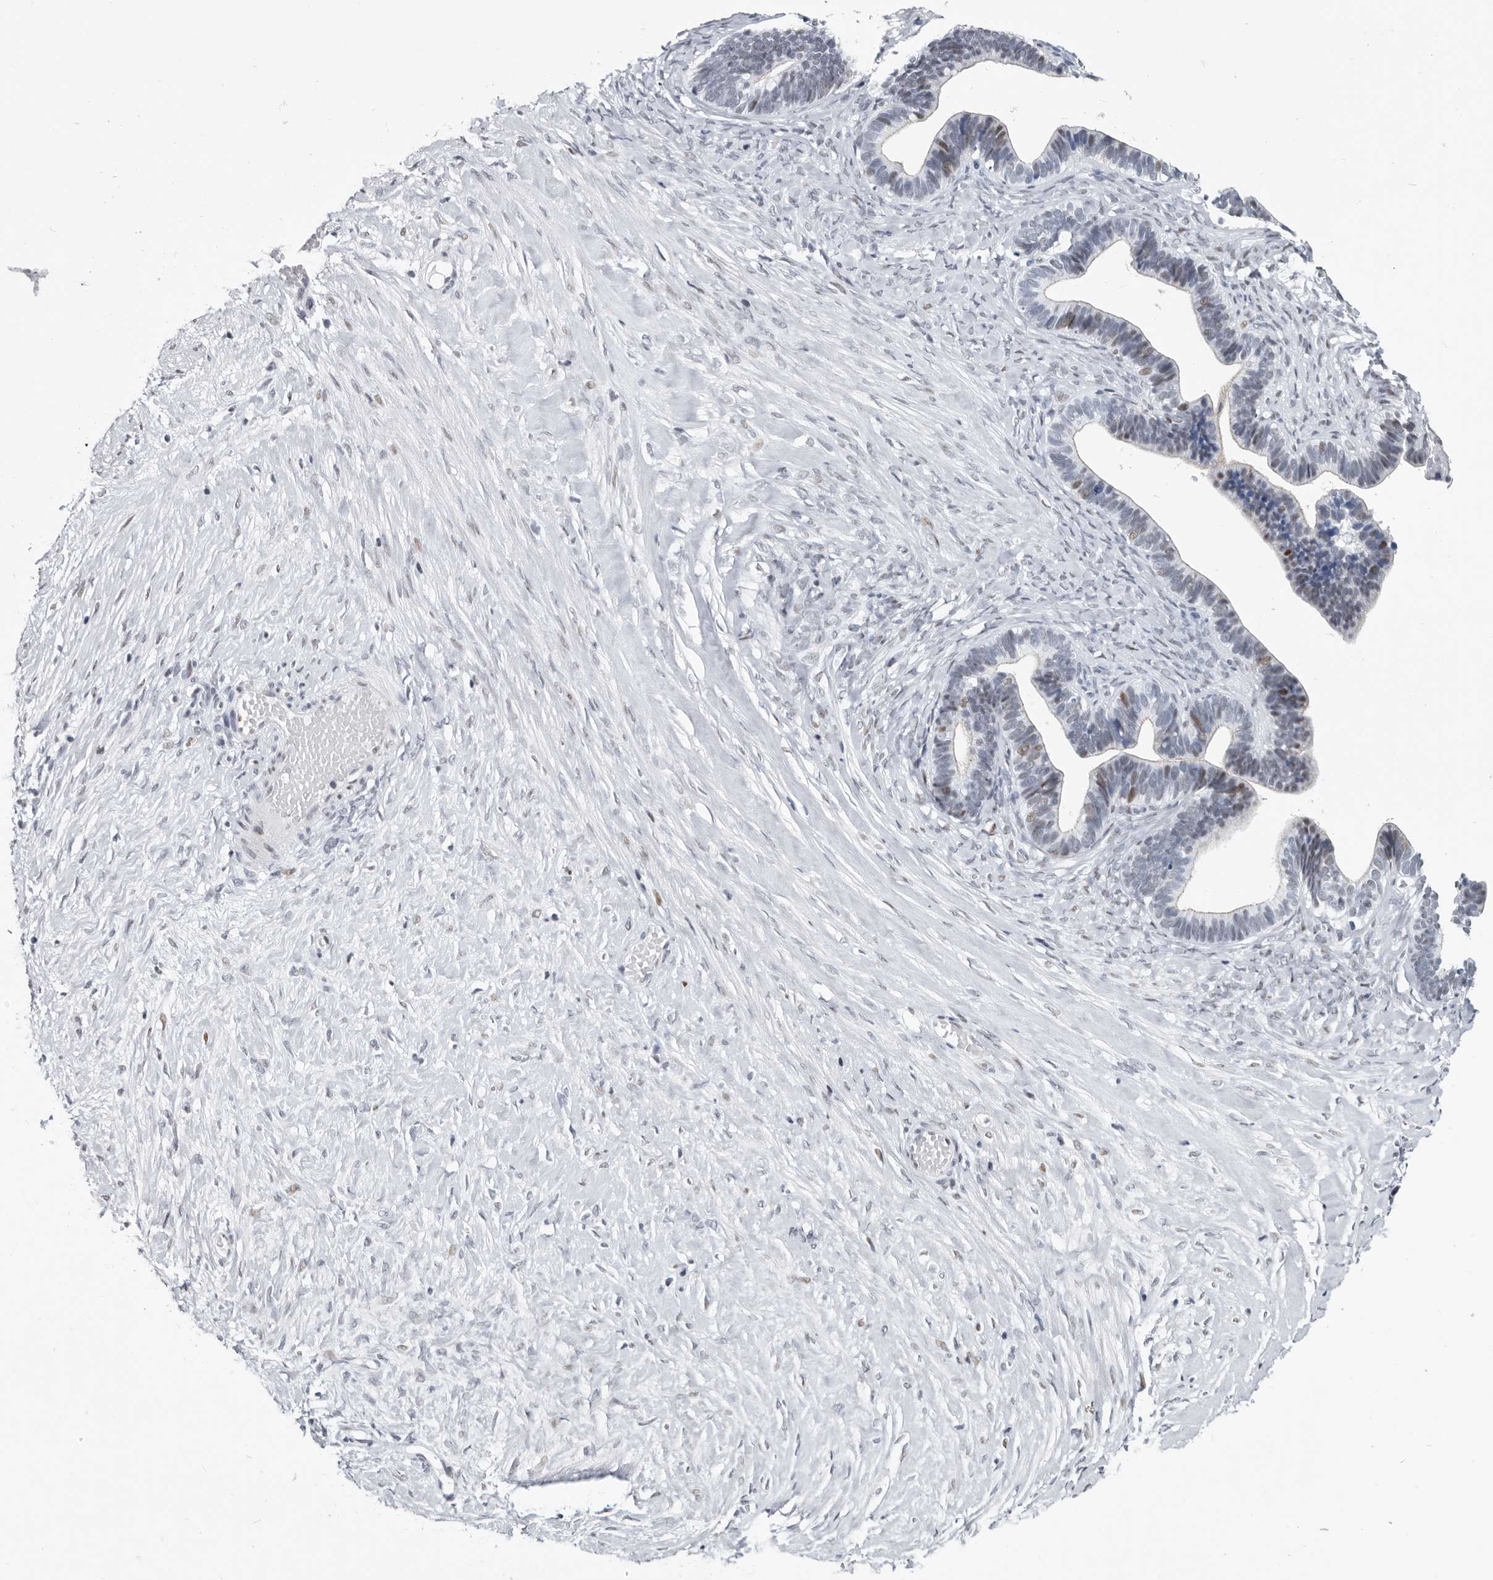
{"staining": {"intensity": "moderate", "quantity": "<25%", "location": "nuclear"}, "tissue": "ovarian cancer", "cell_type": "Tumor cells", "image_type": "cancer", "snomed": [{"axis": "morphology", "description": "Cystadenocarcinoma, serous, NOS"}, {"axis": "topography", "description": "Ovary"}], "caption": "Moderate nuclear protein expression is appreciated in about <25% of tumor cells in ovarian cancer. The staining was performed using DAB (3,3'-diaminobenzidine), with brown indicating positive protein expression. Nuclei are stained blue with hematoxylin.", "gene": "WRAP73", "patient": {"sex": "female", "age": 56}}